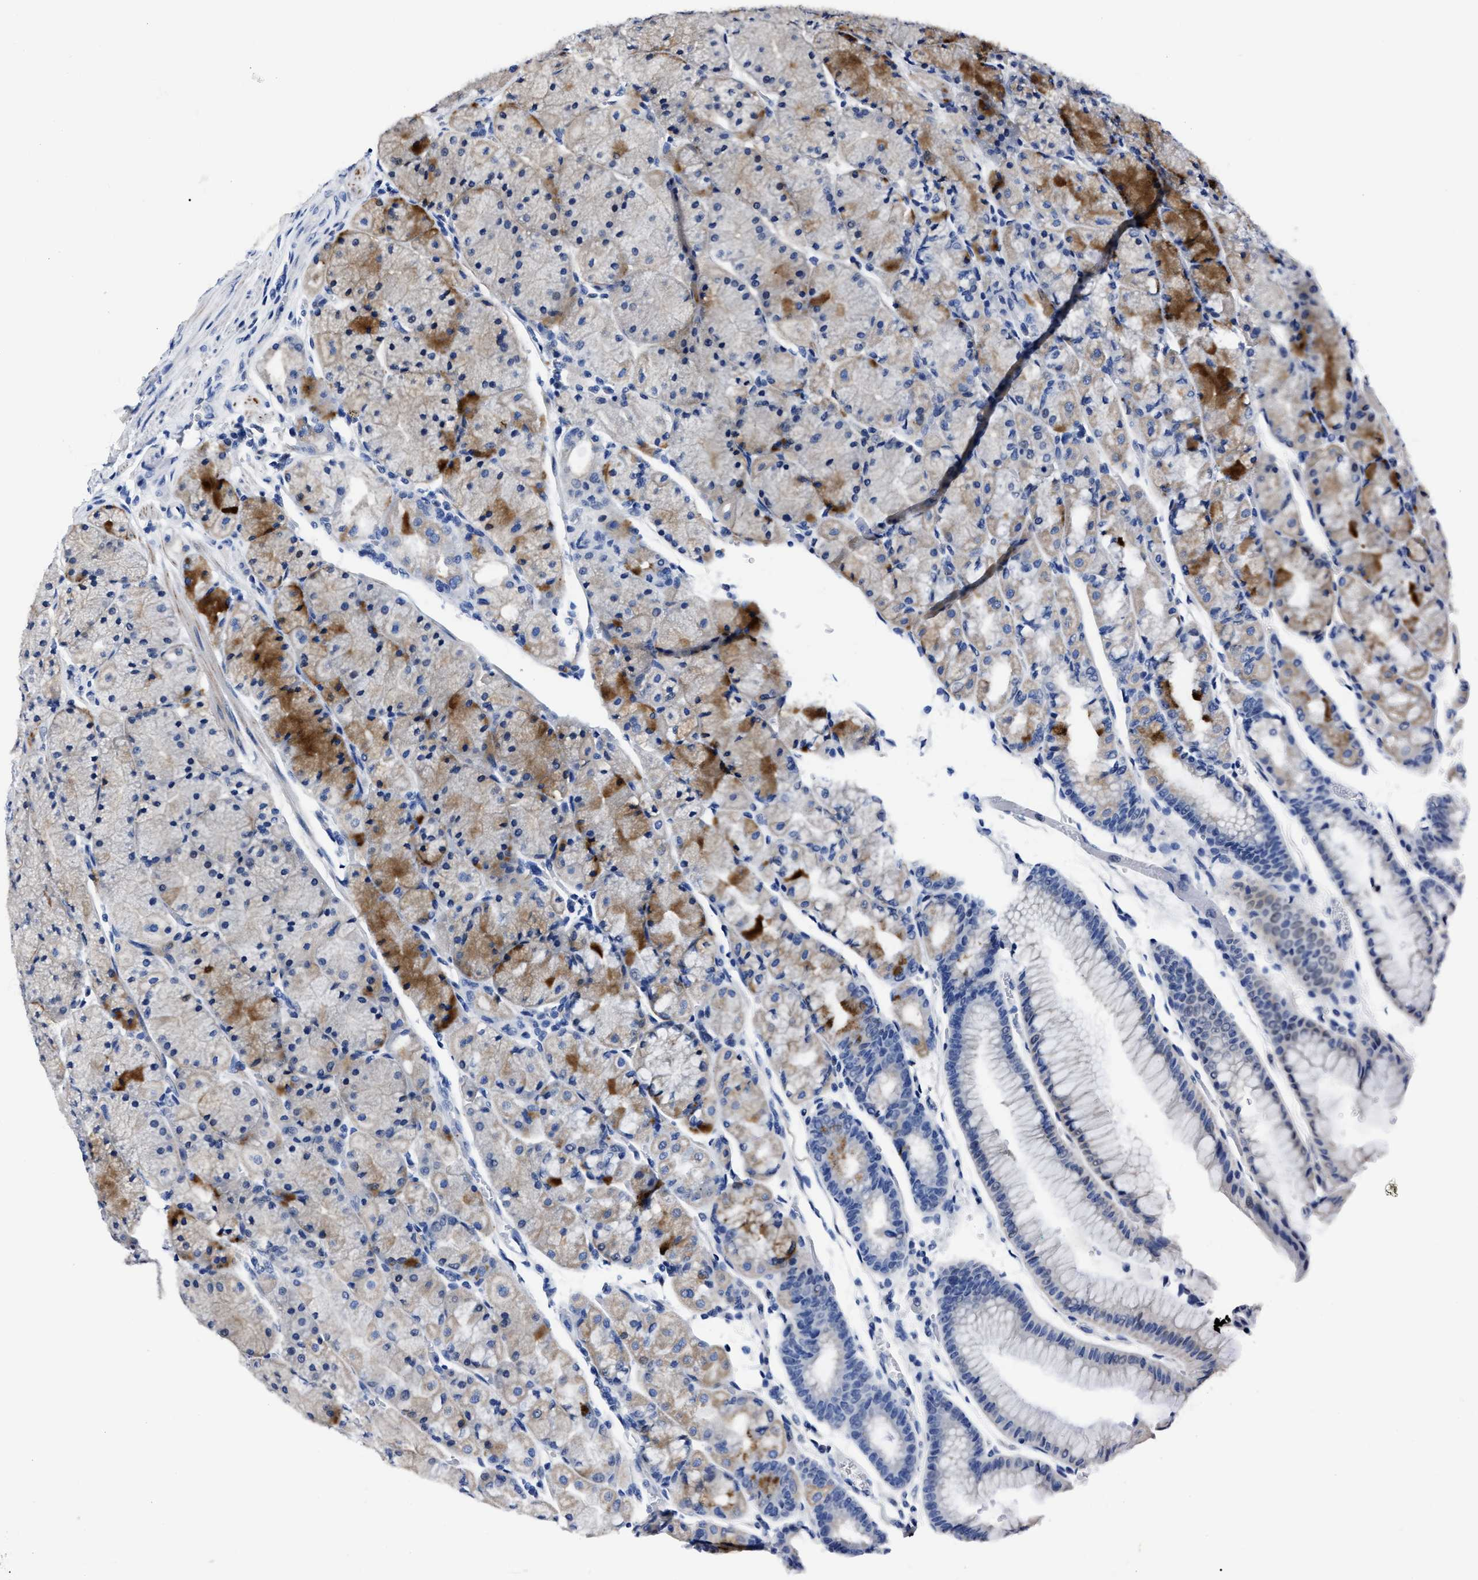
{"staining": {"intensity": "strong", "quantity": "<25%", "location": "cytoplasmic/membranous"}, "tissue": "stomach", "cell_type": "Glandular cells", "image_type": "normal", "snomed": [{"axis": "morphology", "description": "Normal tissue, NOS"}, {"axis": "morphology", "description": "Carcinoid, malignant, NOS"}, {"axis": "topography", "description": "Stomach, upper"}], "caption": "Immunohistochemical staining of benign human stomach exhibits <25% levels of strong cytoplasmic/membranous protein expression in about <25% of glandular cells.", "gene": "MOV10L1", "patient": {"sex": "male", "age": 39}}